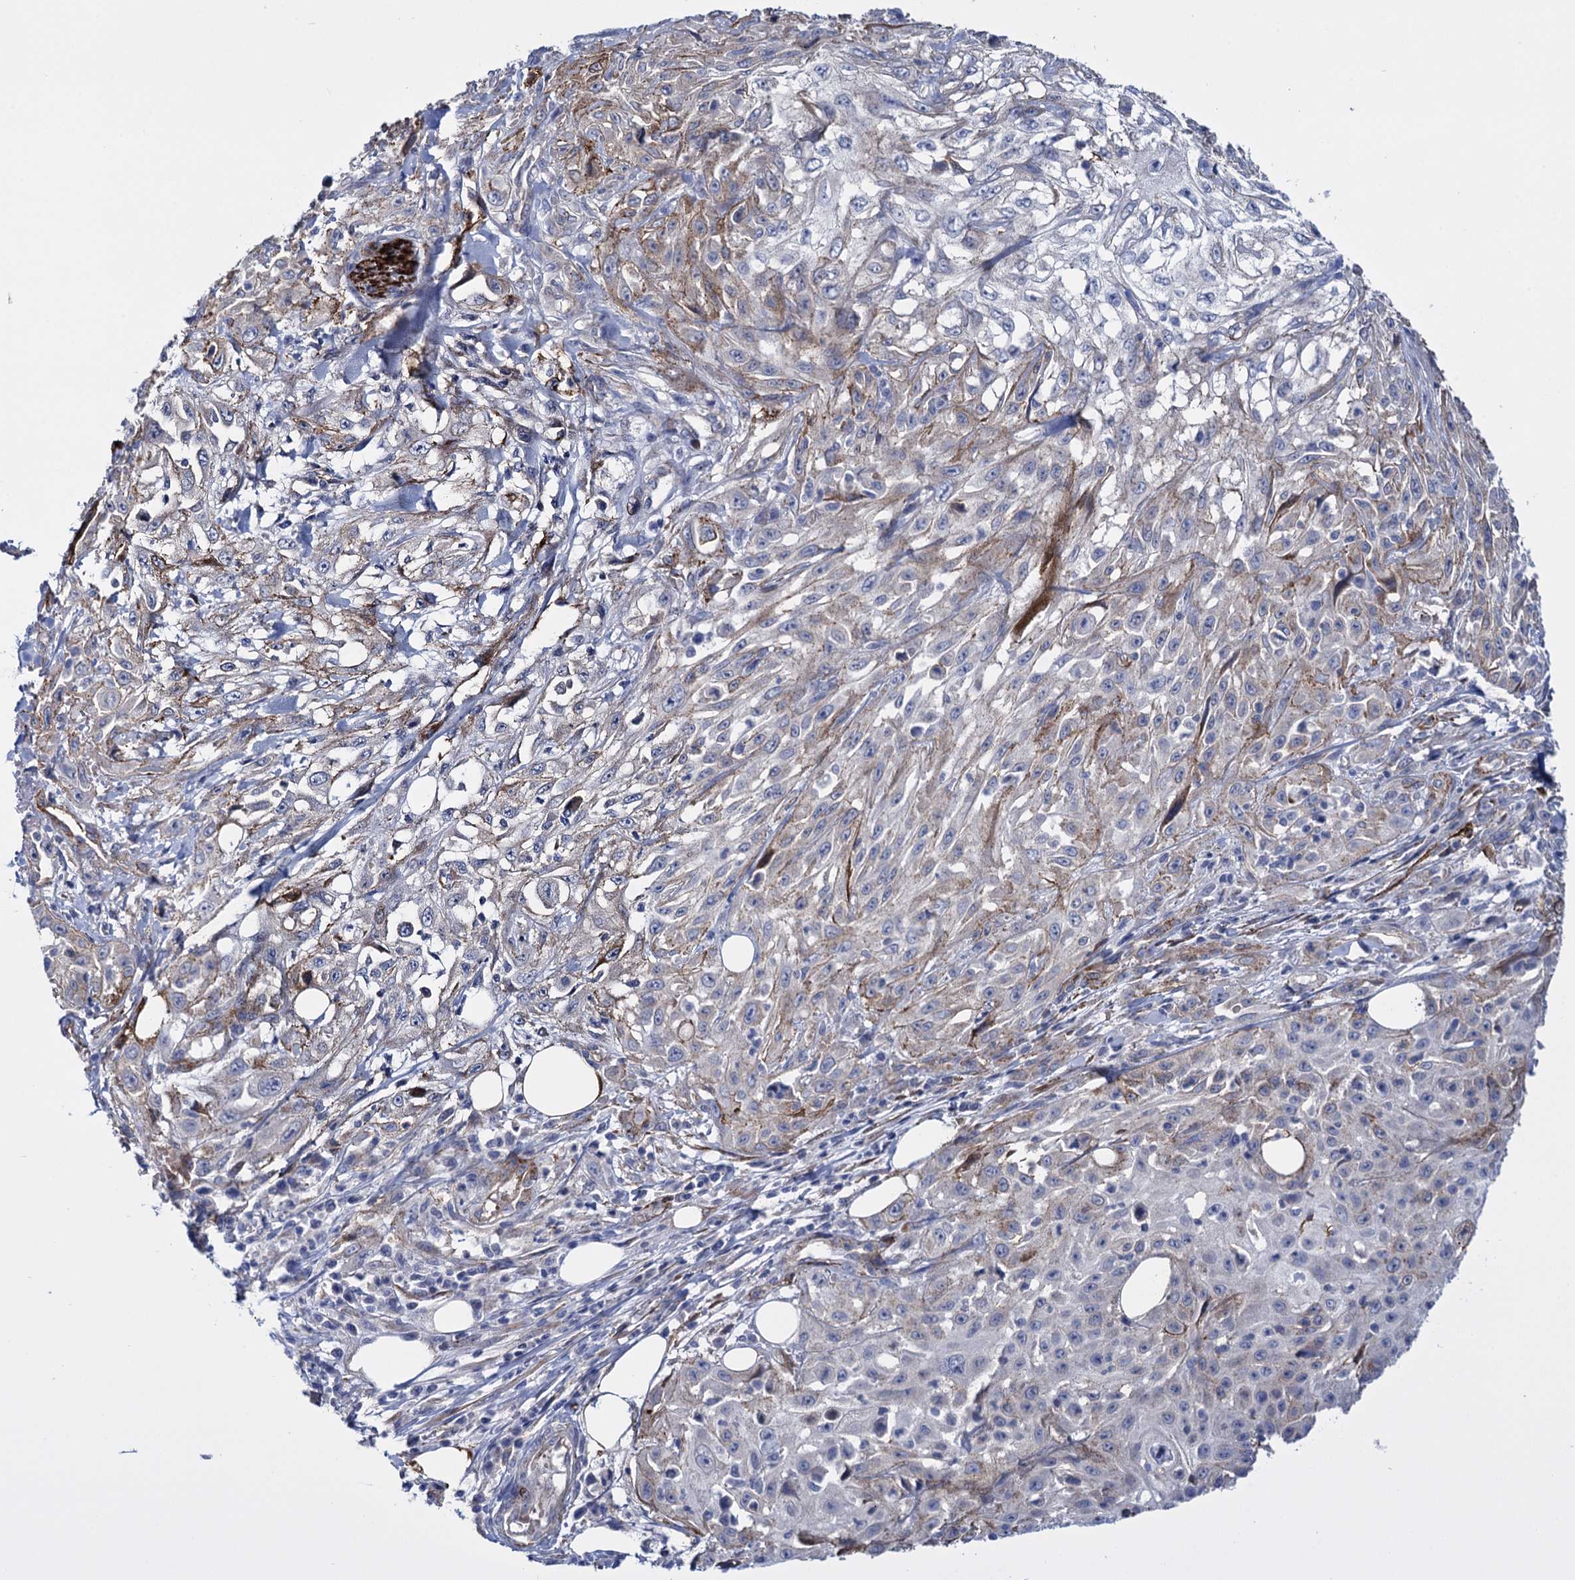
{"staining": {"intensity": "moderate", "quantity": "<25%", "location": "cytoplasmic/membranous"}, "tissue": "skin cancer", "cell_type": "Tumor cells", "image_type": "cancer", "snomed": [{"axis": "morphology", "description": "Squamous cell carcinoma, NOS"}, {"axis": "morphology", "description": "Squamous cell carcinoma, metastatic, NOS"}, {"axis": "topography", "description": "Skin"}, {"axis": "topography", "description": "Lymph node"}], "caption": "Moderate cytoplasmic/membranous expression is identified in about <25% of tumor cells in metastatic squamous cell carcinoma (skin).", "gene": "SNCG", "patient": {"sex": "male", "age": 75}}